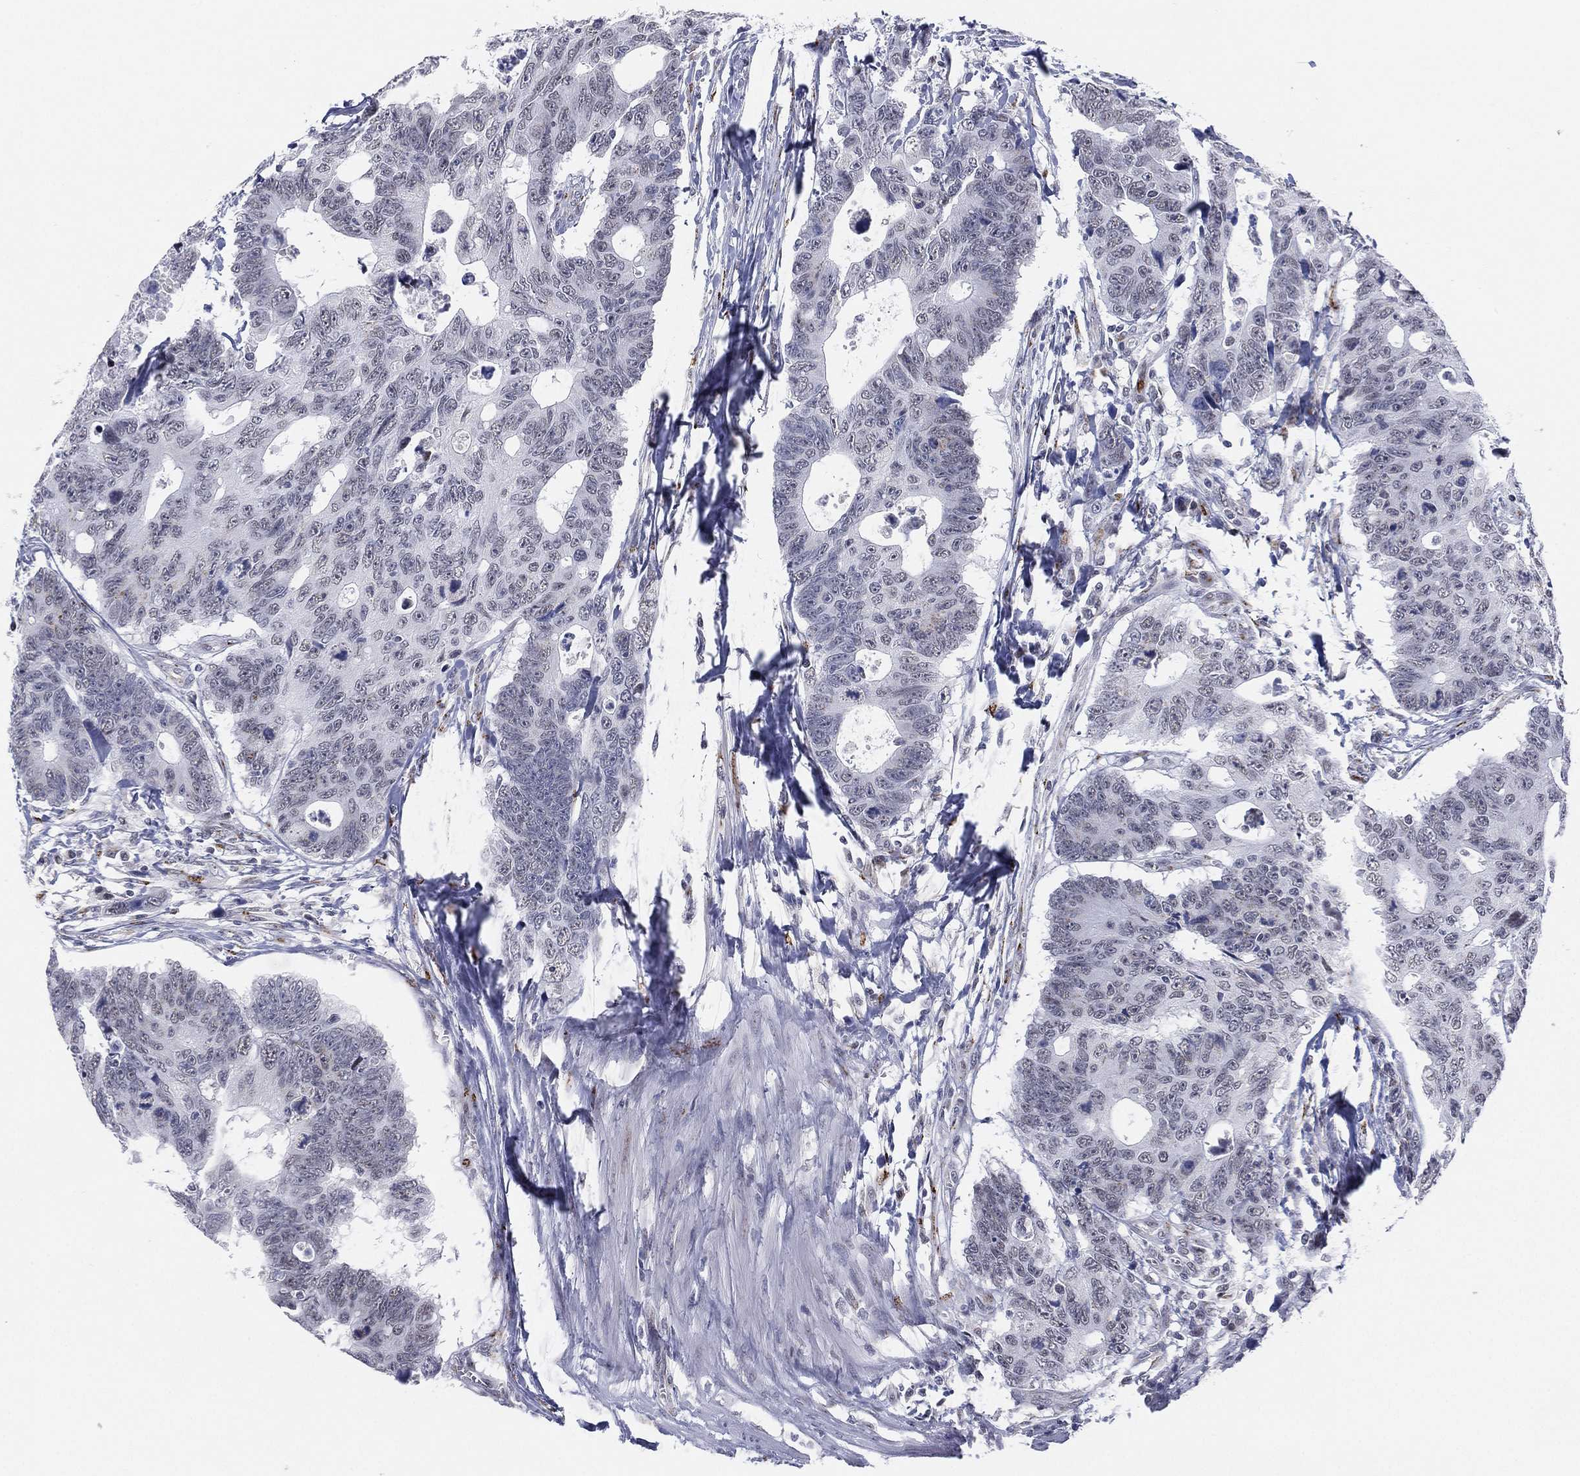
{"staining": {"intensity": "negative", "quantity": "none", "location": "none"}, "tissue": "colorectal cancer", "cell_type": "Tumor cells", "image_type": "cancer", "snomed": [{"axis": "morphology", "description": "Adenocarcinoma, NOS"}, {"axis": "topography", "description": "Colon"}], "caption": "Colorectal adenocarcinoma stained for a protein using immunohistochemistry (IHC) exhibits no expression tumor cells.", "gene": "CD177", "patient": {"sex": "female", "age": 77}}